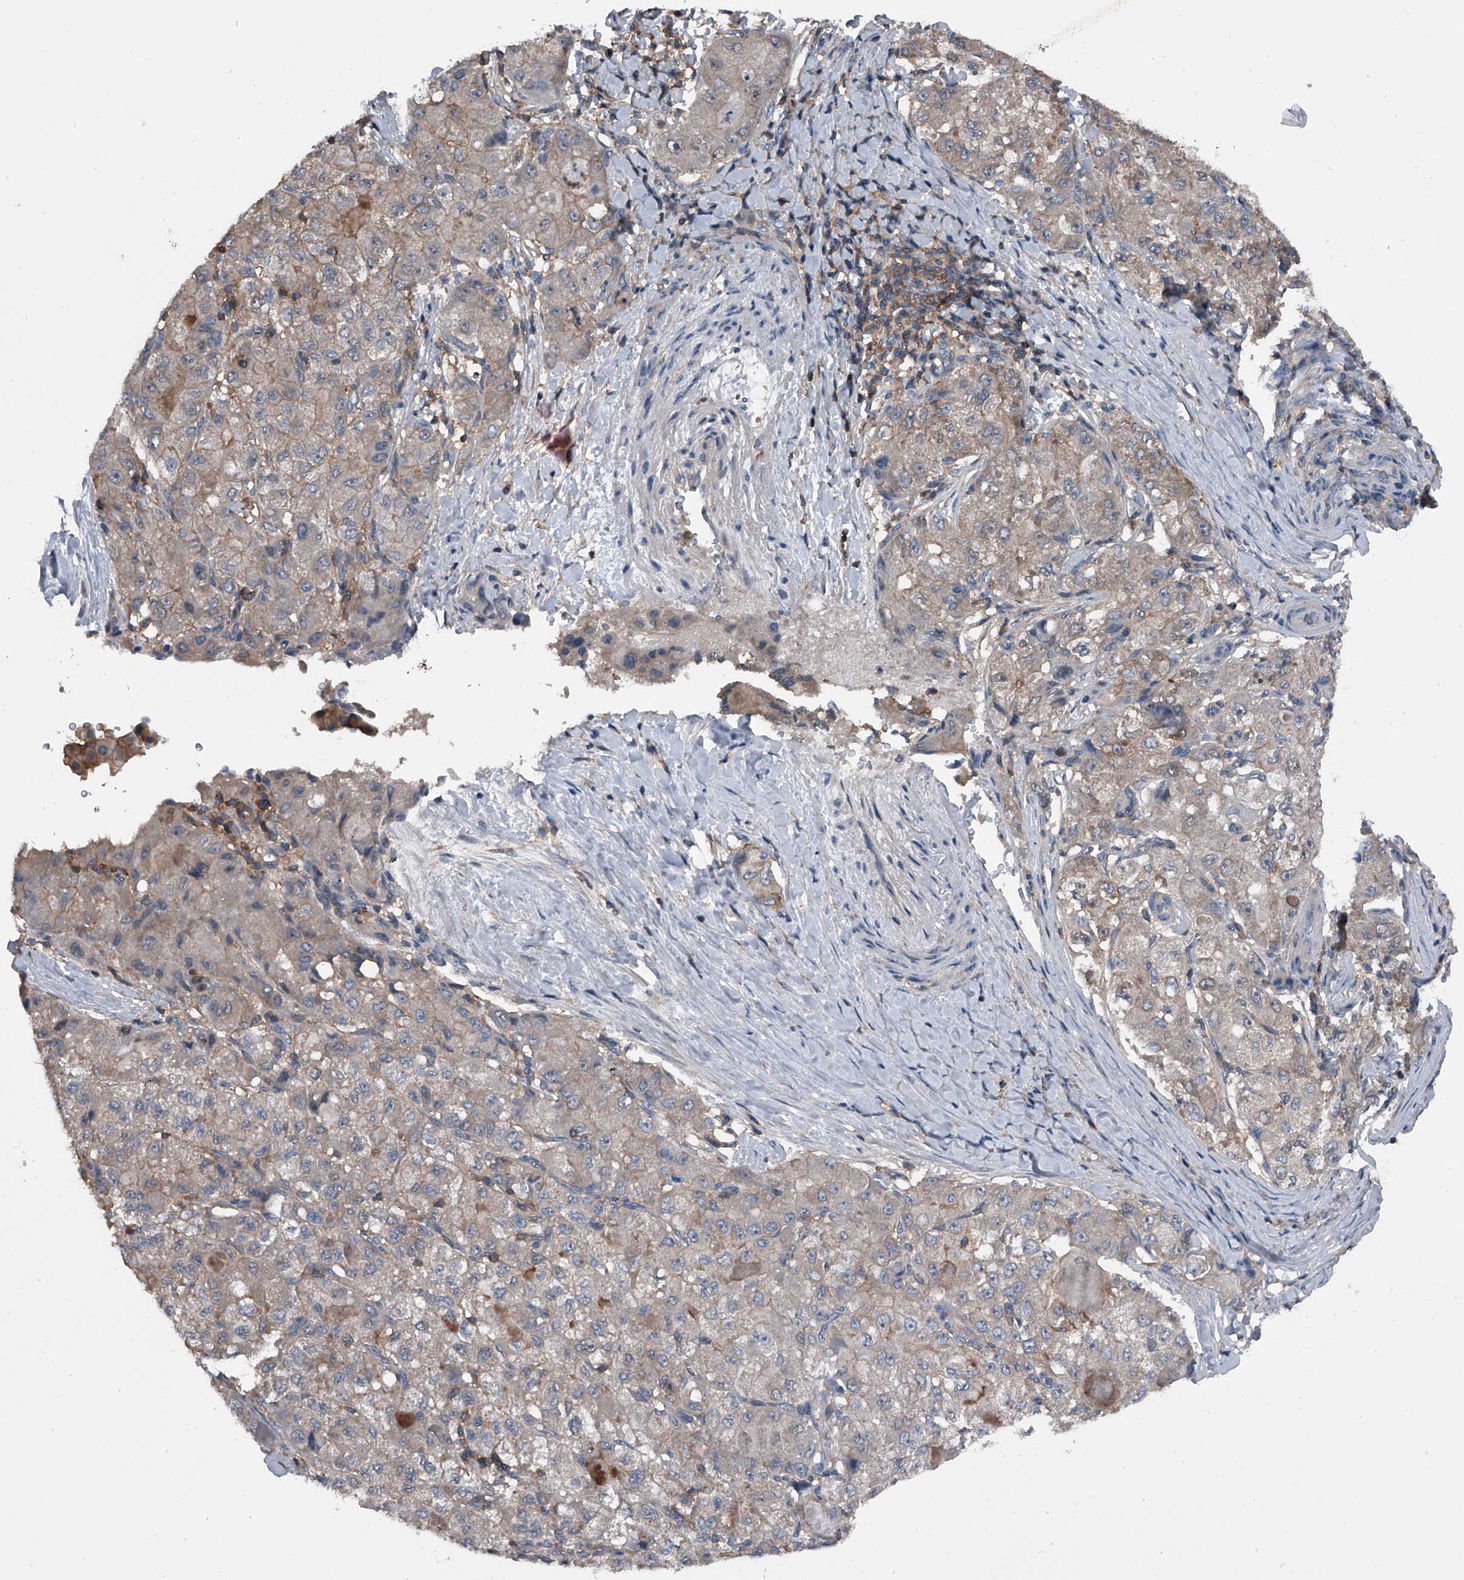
{"staining": {"intensity": "weak", "quantity": "<25%", "location": "cytoplasmic/membranous"}, "tissue": "liver cancer", "cell_type": "Tumor cells", "image_type": "cancer", "snomed": [{"axis": "morphology", "description": "Carcinoma, Hepatocellular, NOS"}, {"axis": "topography", "description": "Liver"}], "caption": "A micrograph of liver cancer stained for a protein exhibits no brown staining in tumor cells.", "gene": "PIP5K1A", "patient": {"sex": "male", "age": 80}}